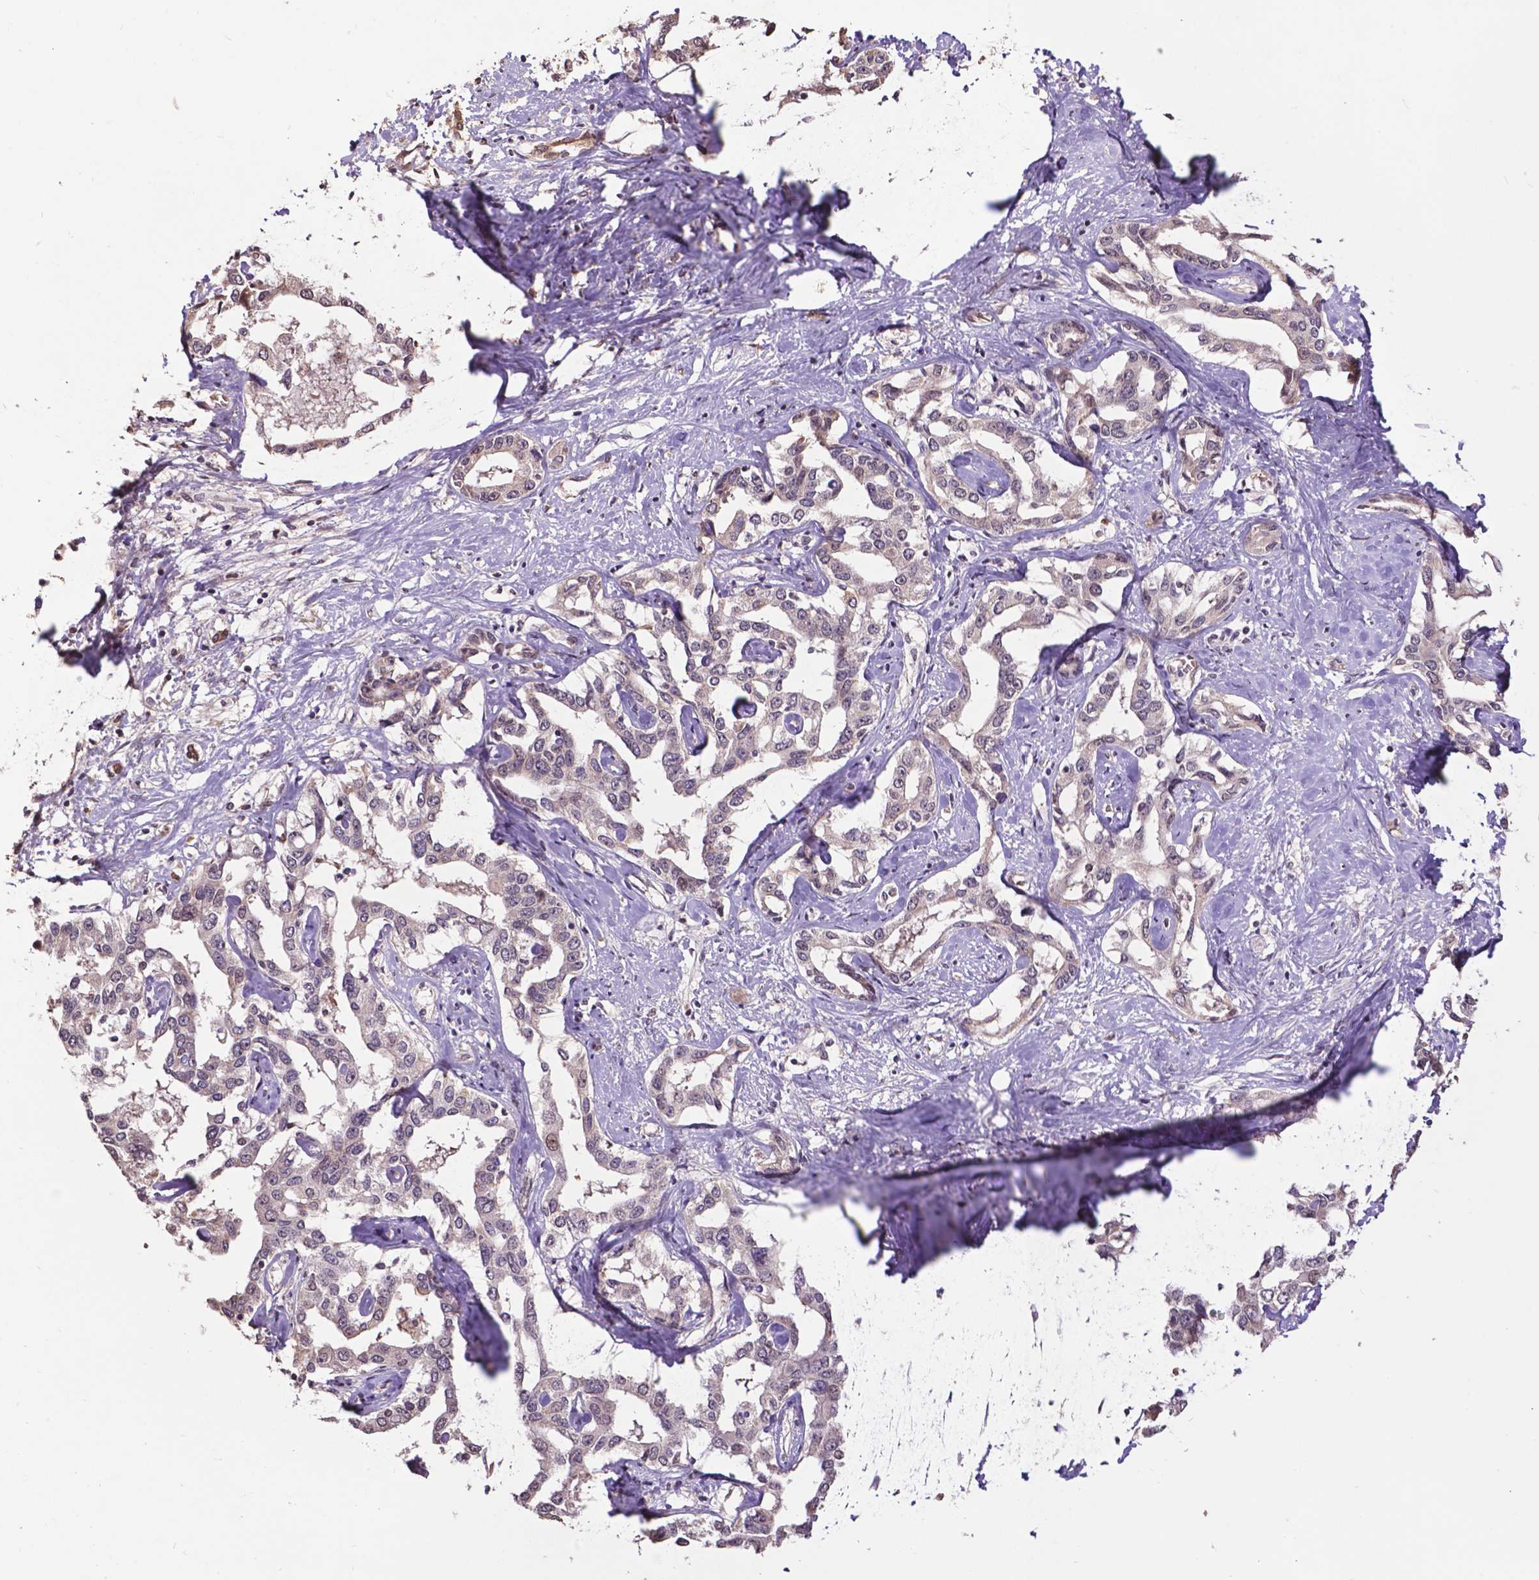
{"staining": {"intensity": "negative", "quantity": "none", "location": "none"}, "tissue": "liver cancer", "cell_type": "Tumor cells", "image_type": "cancer", "snomed": [{"axis": "morphology", "description": "Cholangiocarcinoma"}, {"axis": "topography", "description": "Liver"}], "caption": "This is a image of immunohistochemistry (IHC) staining of cholangiocarcinoma (liver), which shows no expression in tumor cells.", "gene": "GLRA2", "patient": {"sex": "male", "age": 59}}